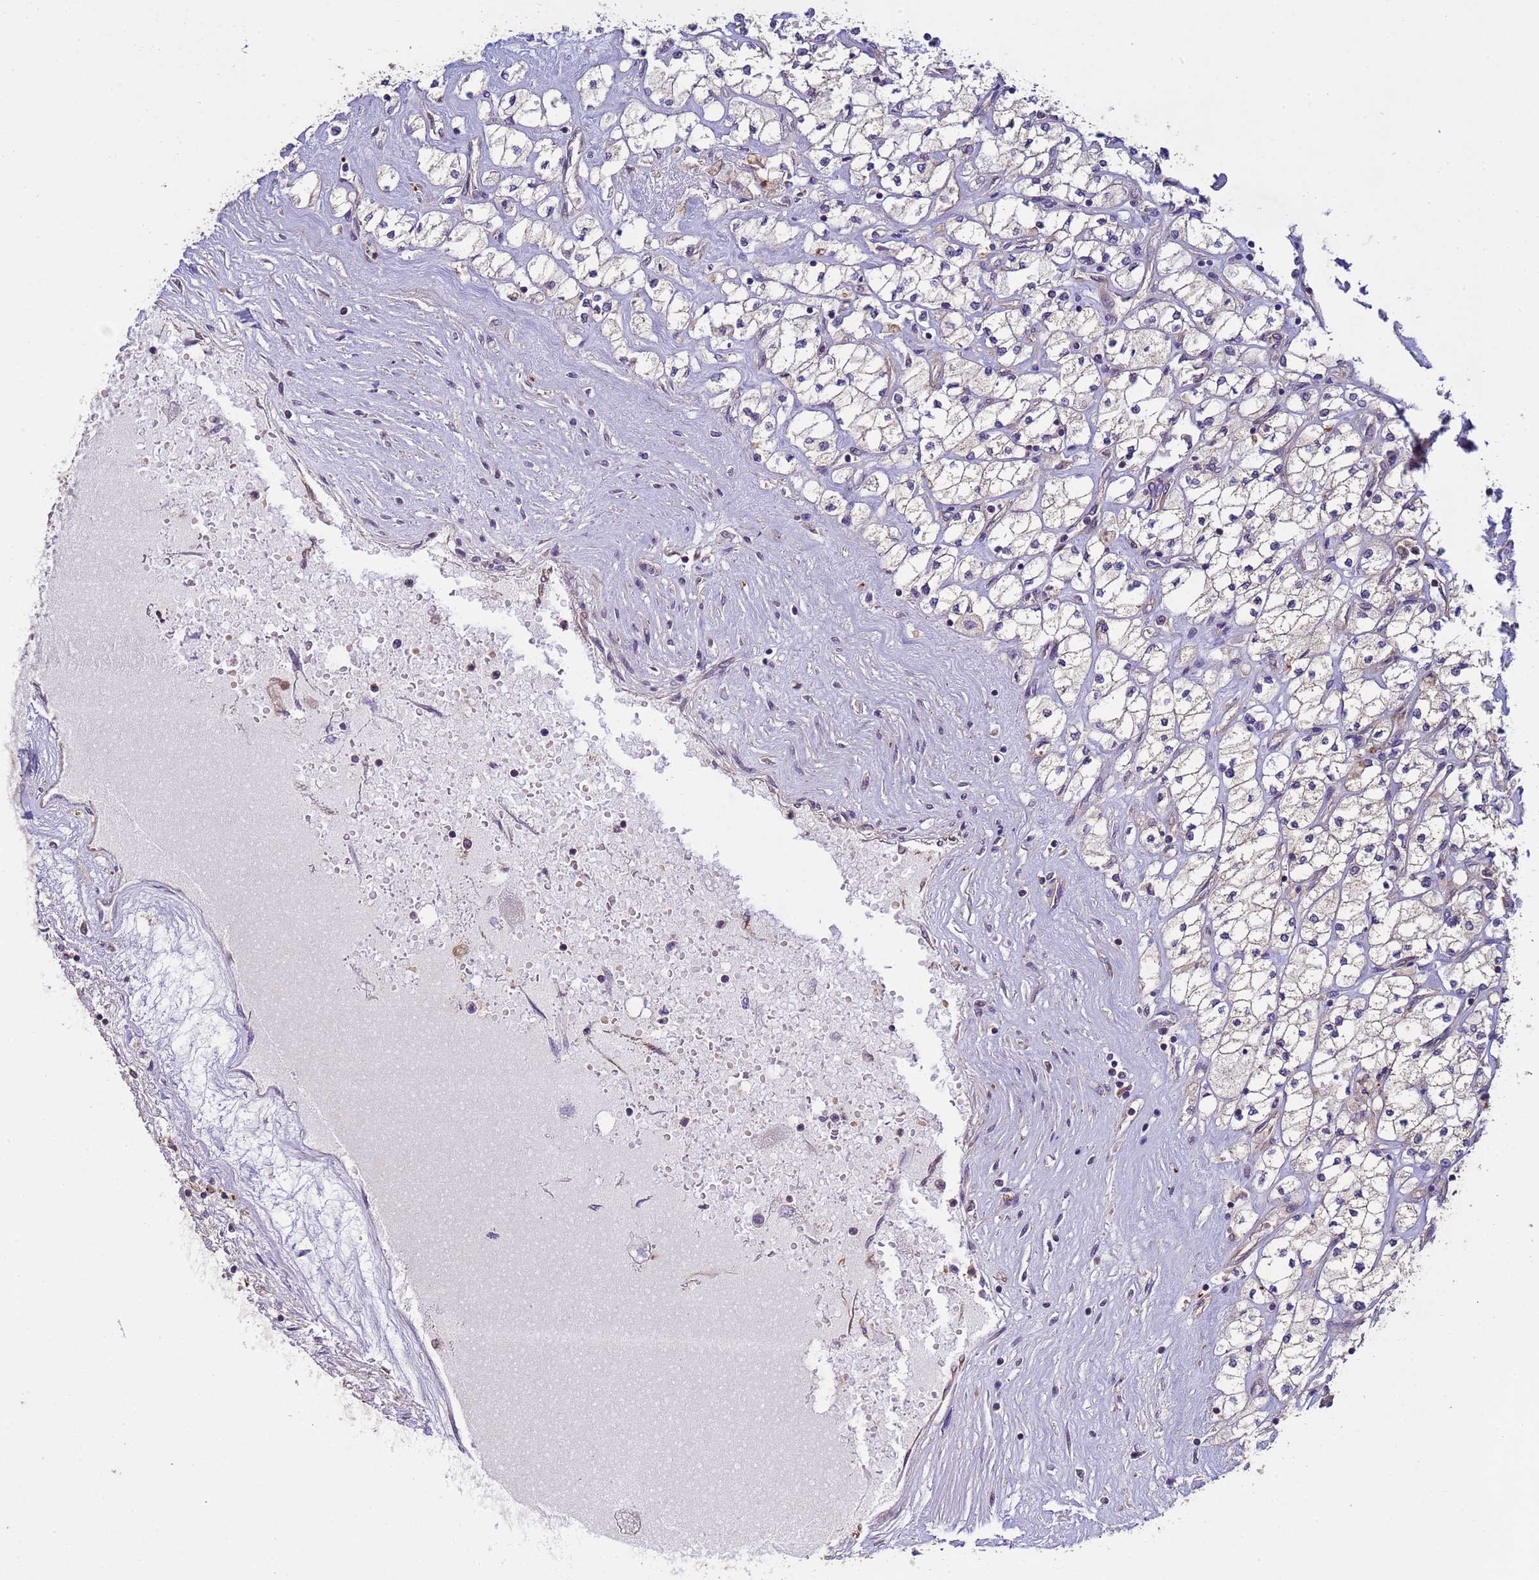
{"staining": {"intensity": "weak", "quantity": "<25%", "location": "cytoplasmic/membranous"}, "tissue": "renal cancer", "cell_type": "Tumor cells", "image_type": "cancer", "snomed": [{"axis": "morphology", "description": "Adenocarcinoma, NOS"}, {"axis": "topography", "description": "Kidney"}], "caption": "Renal adenocarcinoma was stained to show a protein in brown. There is no significant expression in tumor cells. The staining is performed using DAB (3,3'-diaminobenzidine) brown chromogen with nuclei counter-stained in using hematoxylin.", "gene": "RAB10", "patient": {"sex": "male", "age": 80}}